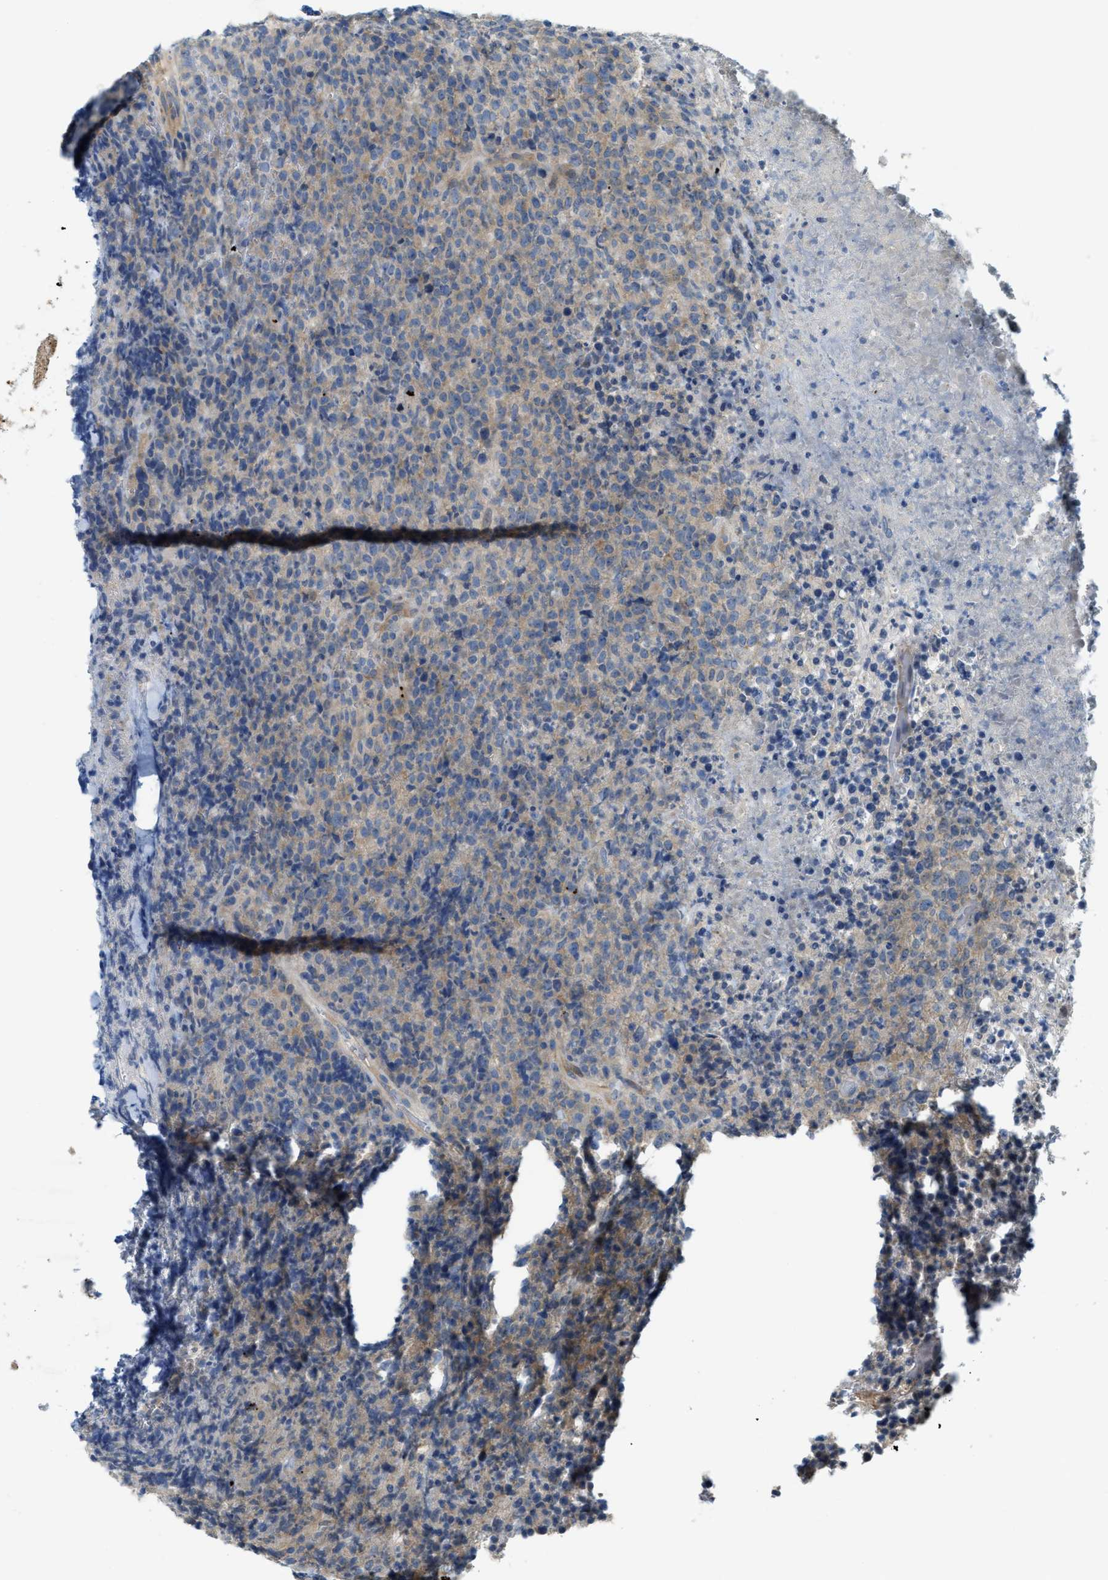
{"staining": {"intensity": "weak", "quantity": "<25%", "location": "cytoplasmic/membranous"}, "tissue": "lymphoma", "cell_type": "Tumor cells", "image_type": "cancer", "snomed": [{"axis": "morphology", "description": "Malignant lymphoma, non-Hodgkin's type, Low grade"}, {"axis": "topography", "description": "Lymph node"}], "caption": "High power microscopy histopathology image of an immunohistochemistry (IHC) micrograph of low-grade malignant lymphoma, non-Hodgkin's type, revealing no significant expression in tumor cells.", "gene": "KLHDC10", "patient": {"sex": "male", "age": 66}}